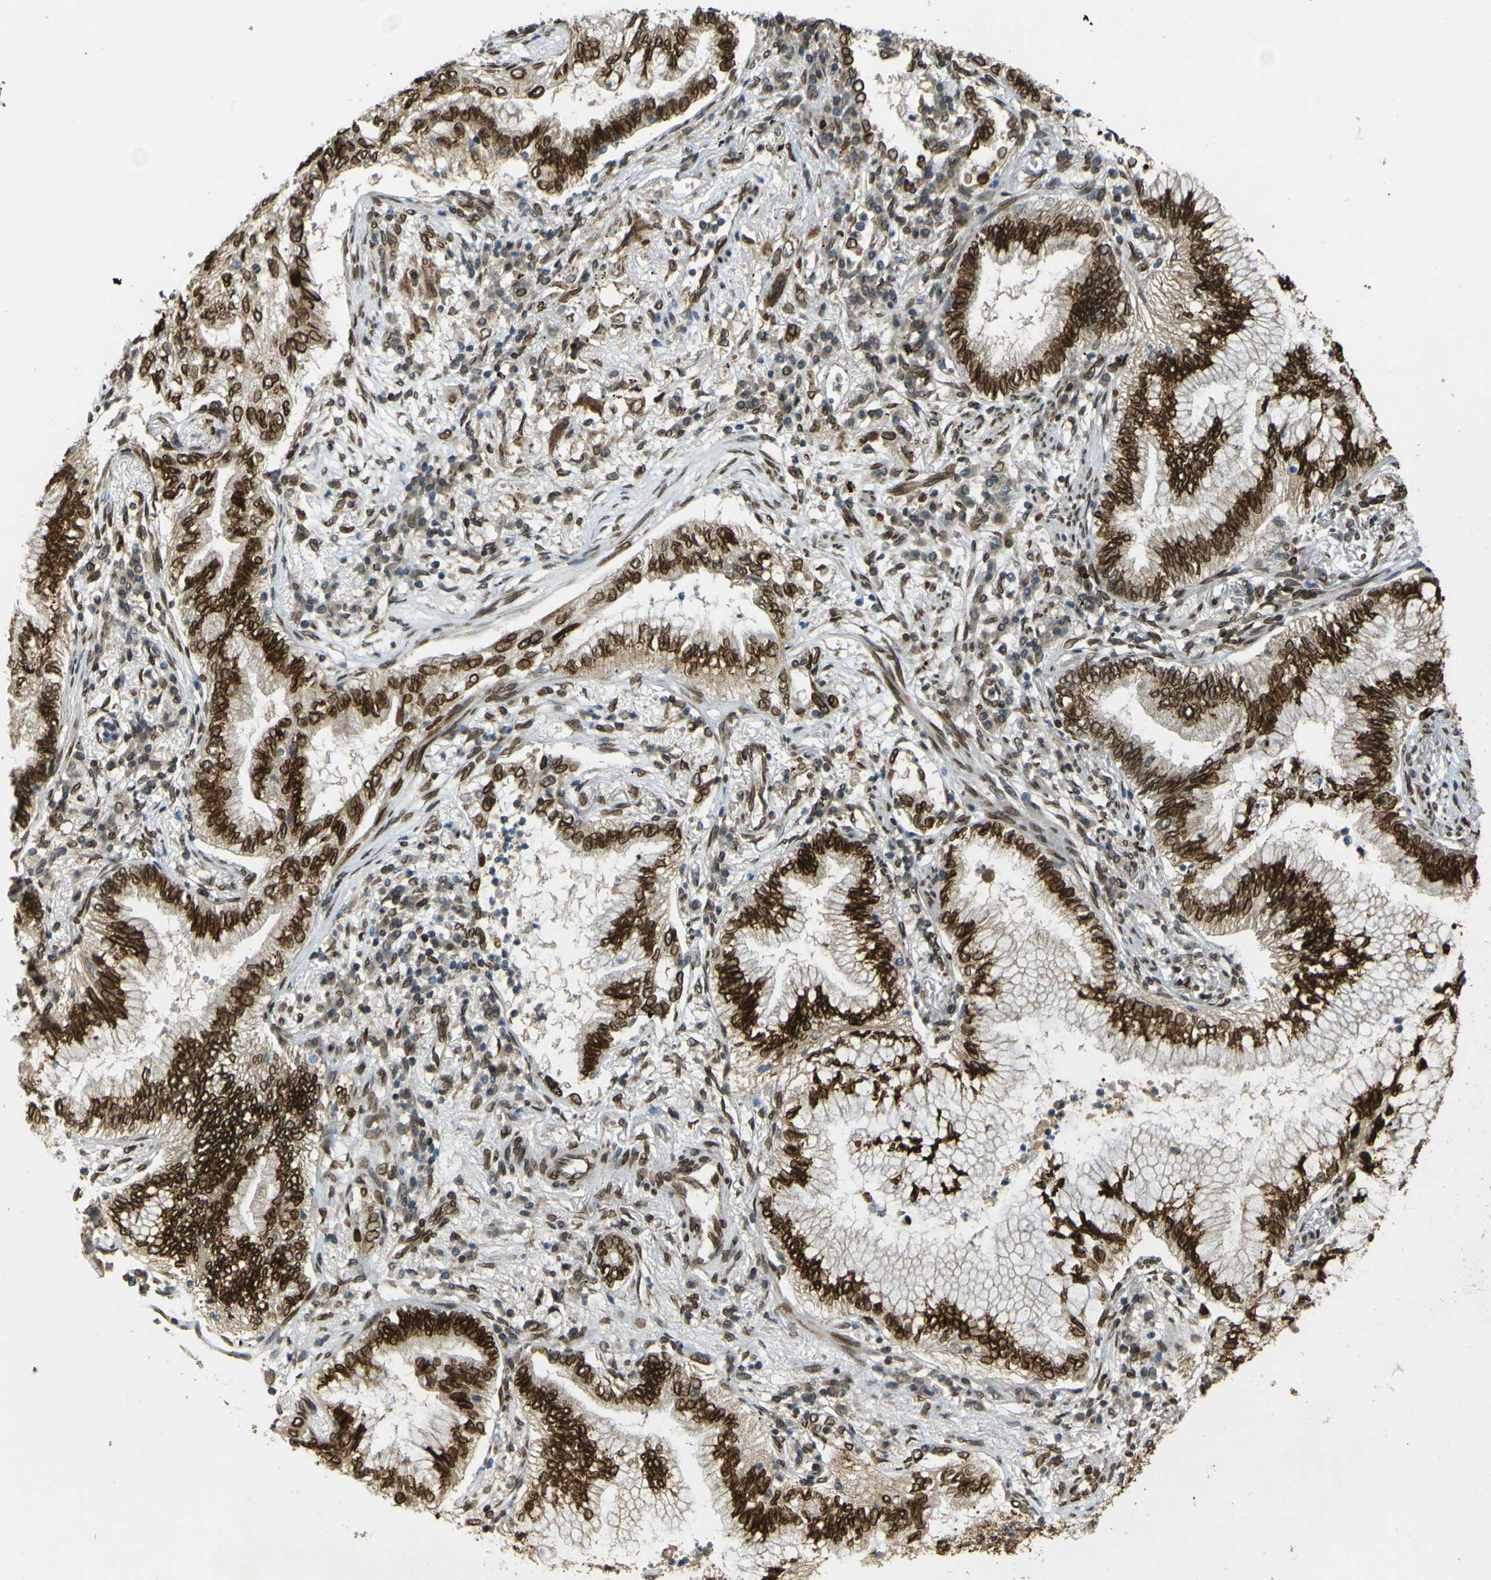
{"staining": {"intensity": "strong", "quantity": ">75%", "location": "cytoplasmic/membranous,nuclear"}, "tissue": "lung cancer", "cell_type": "Tumor cells", "image_type": "cancer", "snomed": [{"axis": "morphology", "description": "Normal tissue, NOS"}, {"axis": "morphology", "description": "Adenocarcinoma, NOS"}, {"axis": "topography", "description": "Bronchus"}, {"axis": "topography", "description": "Lung"}], "caption": "Strong cytoplasmic/membranous and nuclear positivity is seen in approximately >75% of tumor cells in lung adenocarcinoma.", "gene": "GALNT1", "patient": {"sex": "female", "age": 70}}